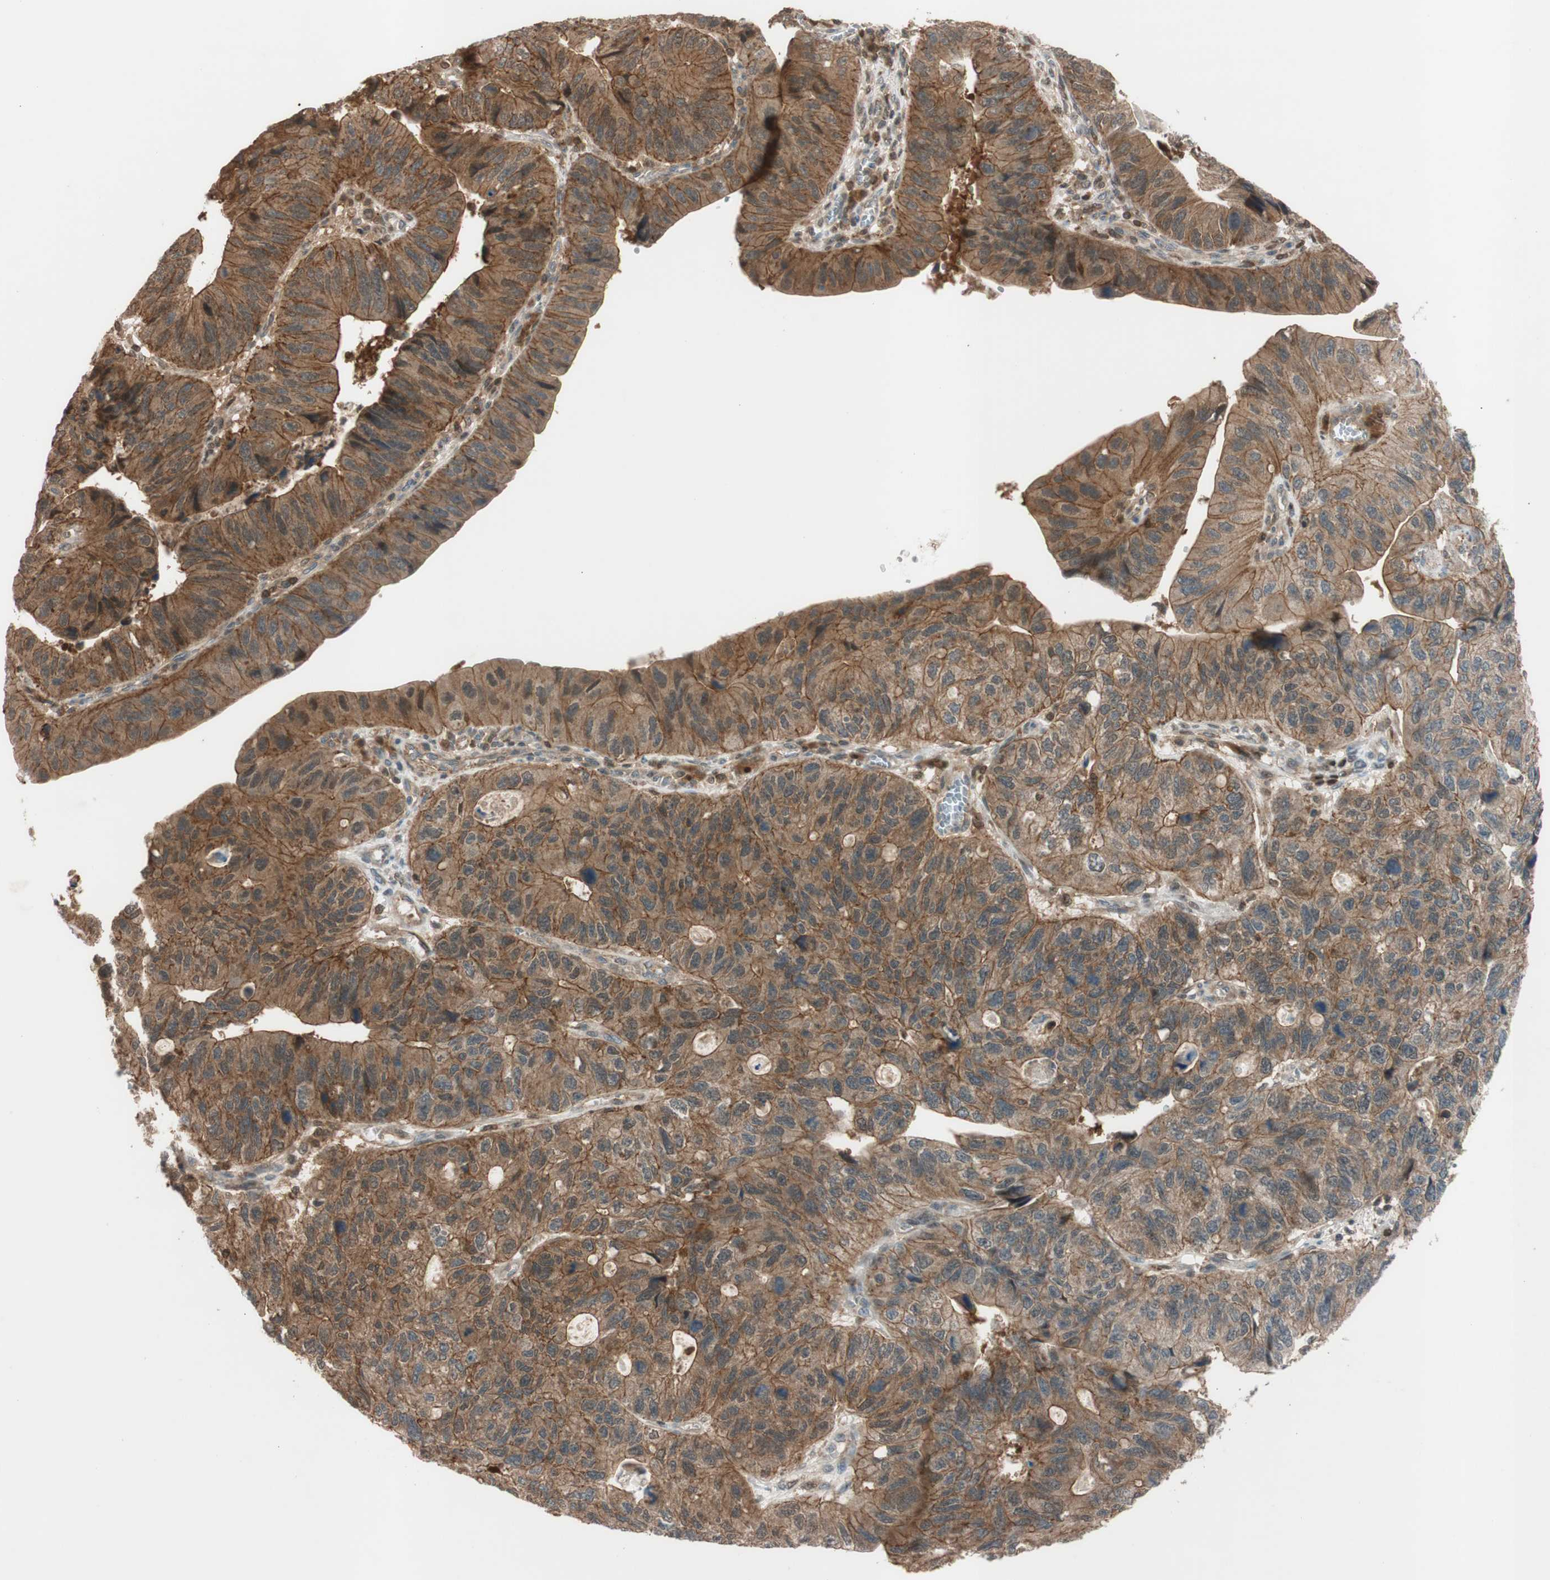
{"staining": {"intensity": "moderate", "quantity": ">75%", "location": "cytoplasmic/membranous"}, "tissue": "stomach cancer", "cell_type": "Tumor cells", "image_type": "cancer", "snomed": [{"axis": "morphology", "description": "Adenocarcinoma, NOS"}, {"axis": "topography", "description": "Stomach"}], "caption": "Immunohistochemistry (DAB) staining of human stomach adenocarcinoma exhibits moderate cytoplasmic/membranous protein expression in approximately >75% of tumor cells.", "gene": "EPHA8", "patient": {"sex": "male", "age": 59}}